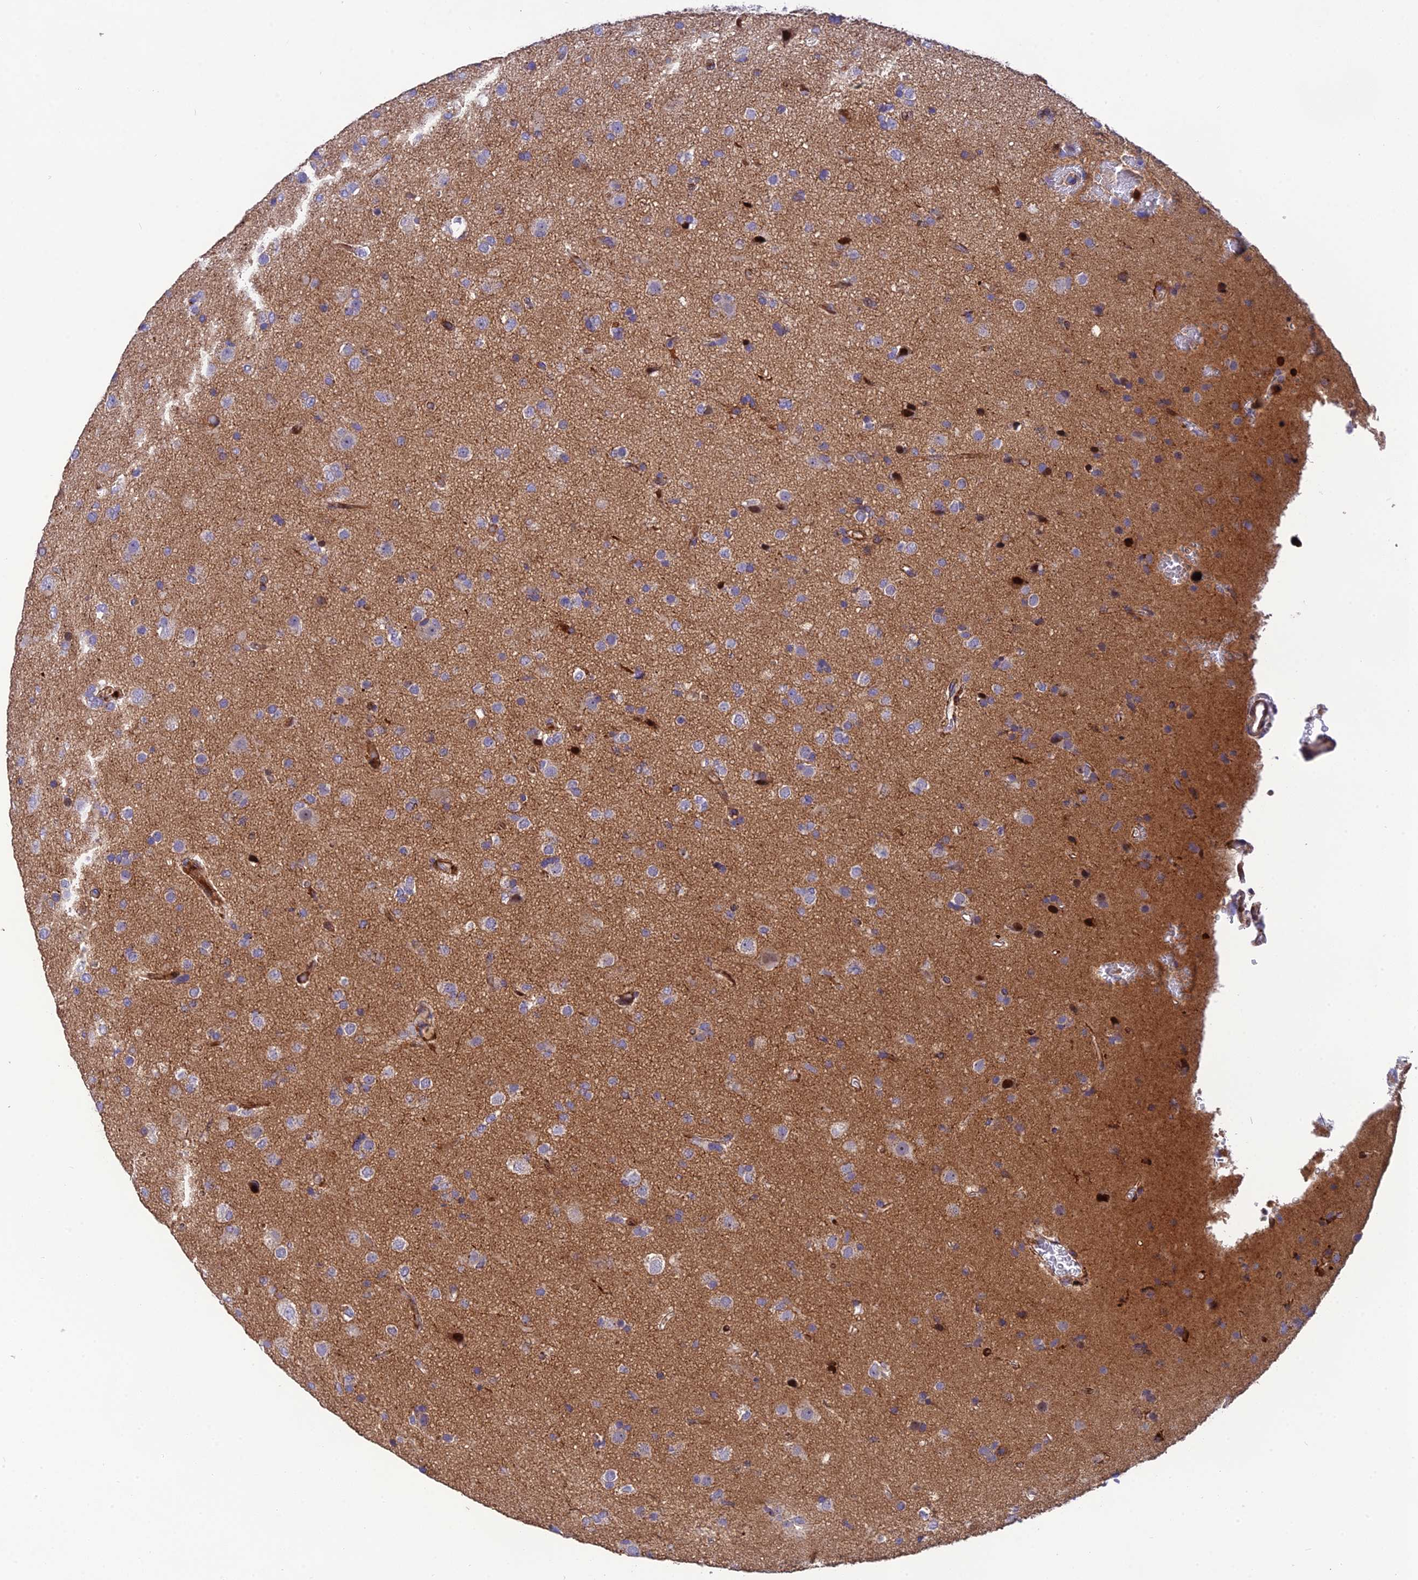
{"staining": {"intensity": "negative", "quantity": "none", "location": "none"}, "tissue": "glioma", "cell_type": "Tumor cells", "image_type": "cancer", "snomed": [{"axis": "morphology", "description": "Glioma, malignant, Low grade"}, {"axis": "topography", "description": "Brain"}], "caption": "IHC micrograph of human glioma stained for a protein (brown), which reveals no positivity in tumor cells.", "gene": "CPSF4L", "patient": {"sex": "male", "age": 65}}